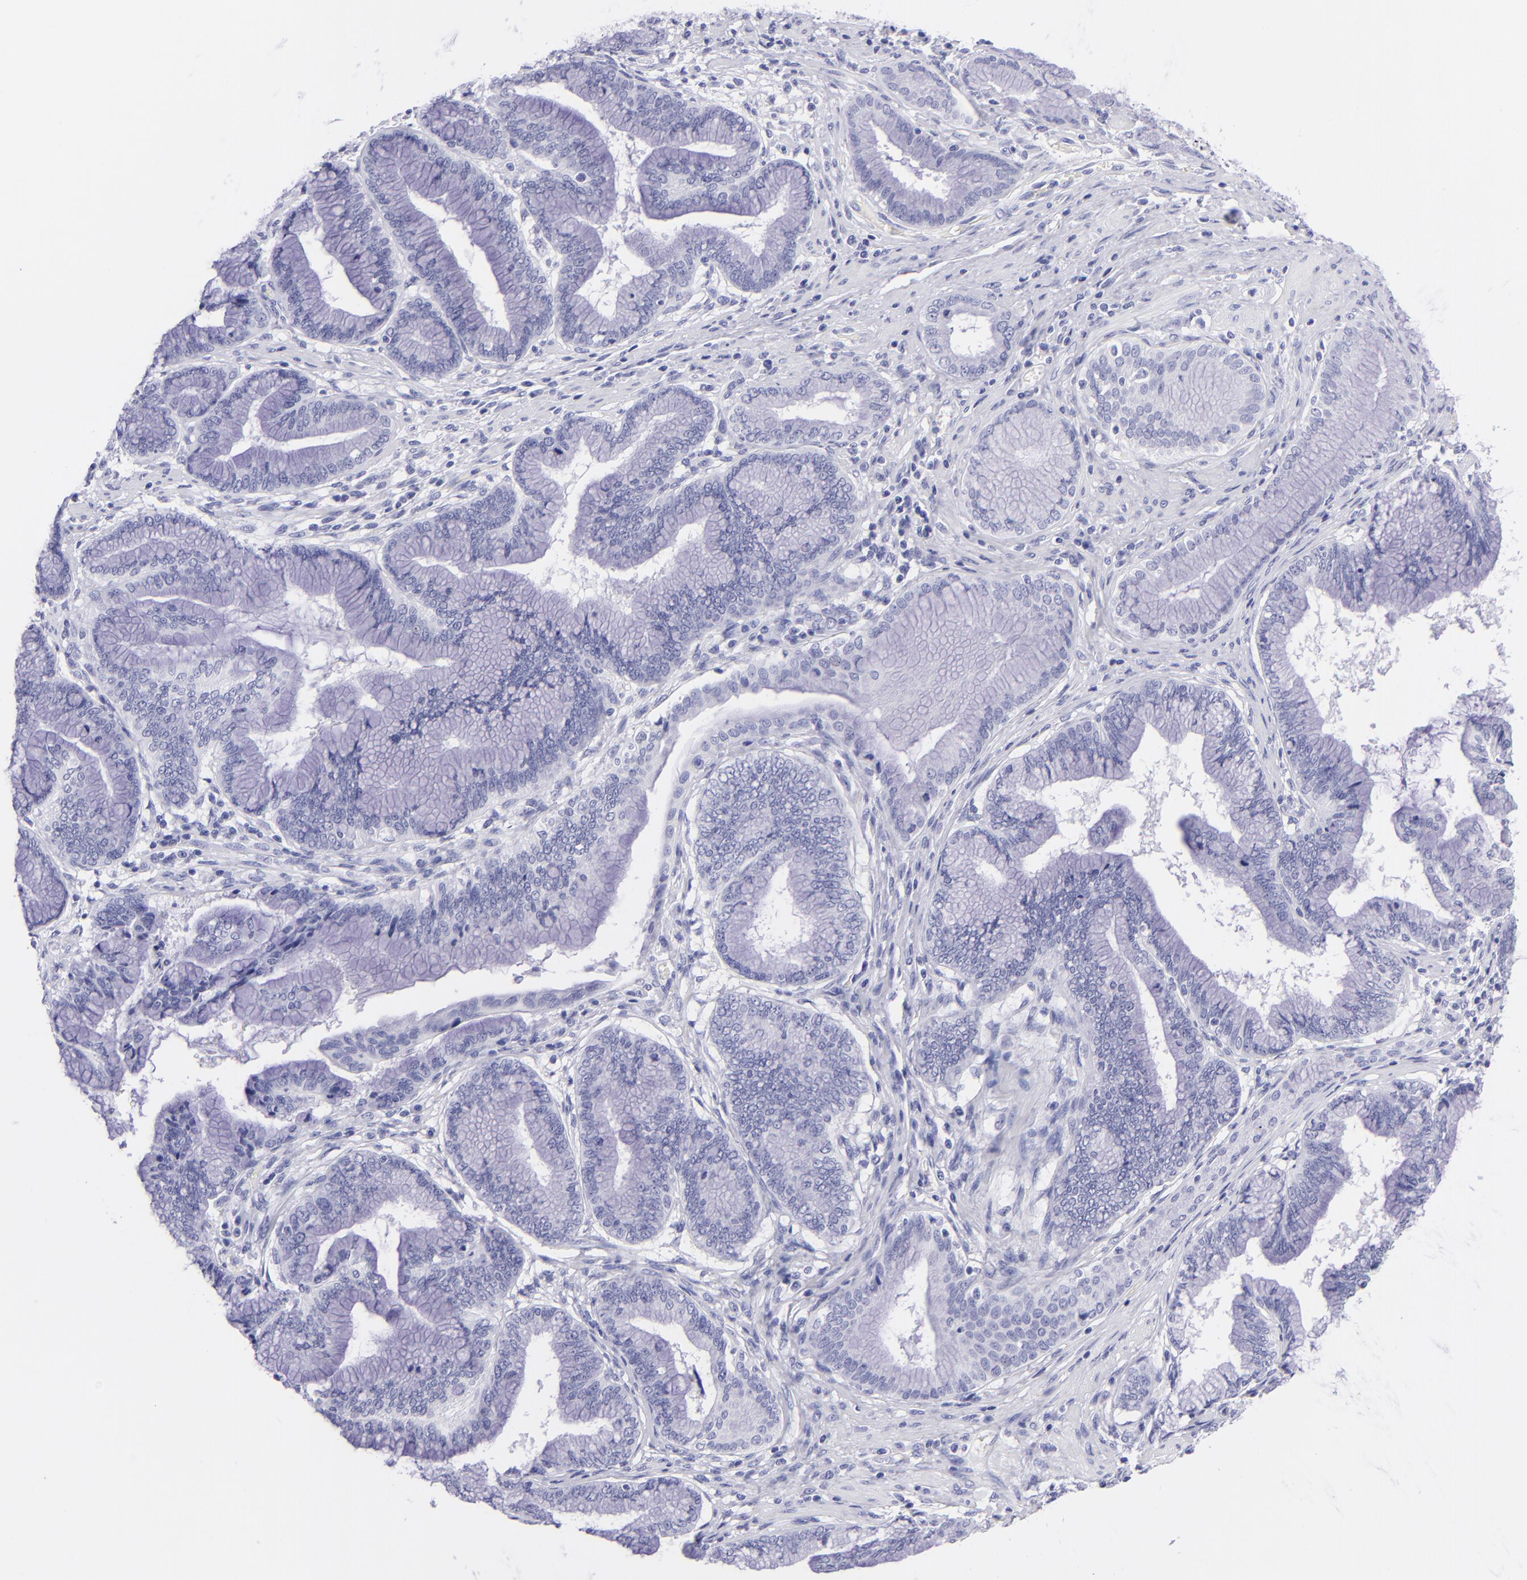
{"staining": {"intensity": "negative", "quantity": "none", "location": "none"}, "tissue": "pancreatic cancer", "cell_type": "Tumor cells", "image_type": "cancer", "snomed": [{"axis": "morphology", "description": "Adenocarcinoma, NOS"}, {"axis": "topography", "description": "Pancreas"}], "caption": "Photomicrograph shows no protein expression in tumor cells of pancreatic cancer (adenocarcinoma) tissue. (IHC, brightfield microscopy, high magnification).", "gene": "CNP", "patient": {"sex": "female", "age": 64}}